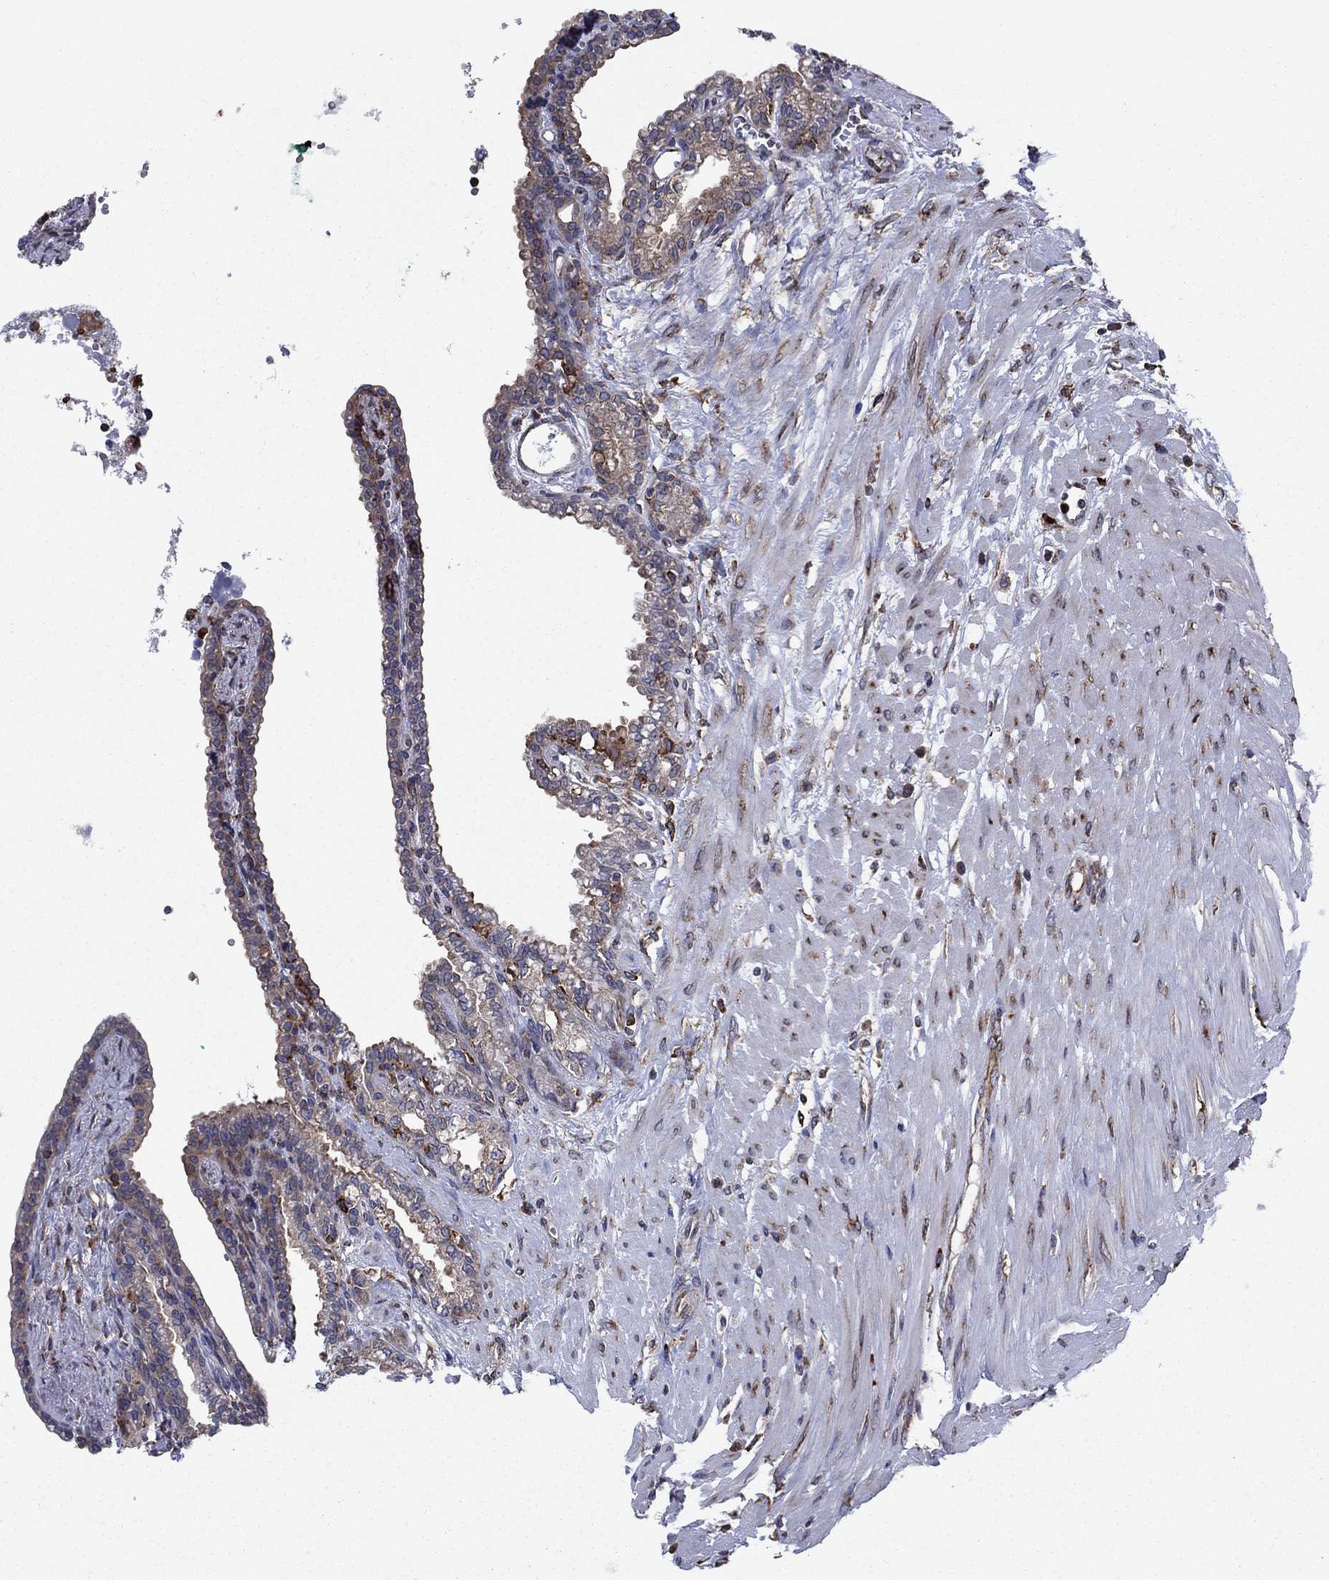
{"staining": {"intensity": "moderate", "quantity": "25%-75%", "location": "cytoplasmic/membranous"}, "tissue": "seminal vesicle", "cell_type": "Glandular cells", "image_type": "normal", "snomed": [{"axis": "morphology", "description": "Normal tissue, NOS"}, {"axis": "morphology", "description": "Urothelial carcinoma, NOS"}, {"axis": "topography", "description": "Urinary bladder"}, {"axis": "topography", "description": "Seminal veicle"}], "caption": "Immunohistochemical staining of normal human seminal vesicle displays 25%-75% levels of moderate cytoplasmic/membranous protein positivity in approximately 25%-75% of glandular cells.", "gene": "YBX1", "patient": {"sex": "male", "age": 76}}